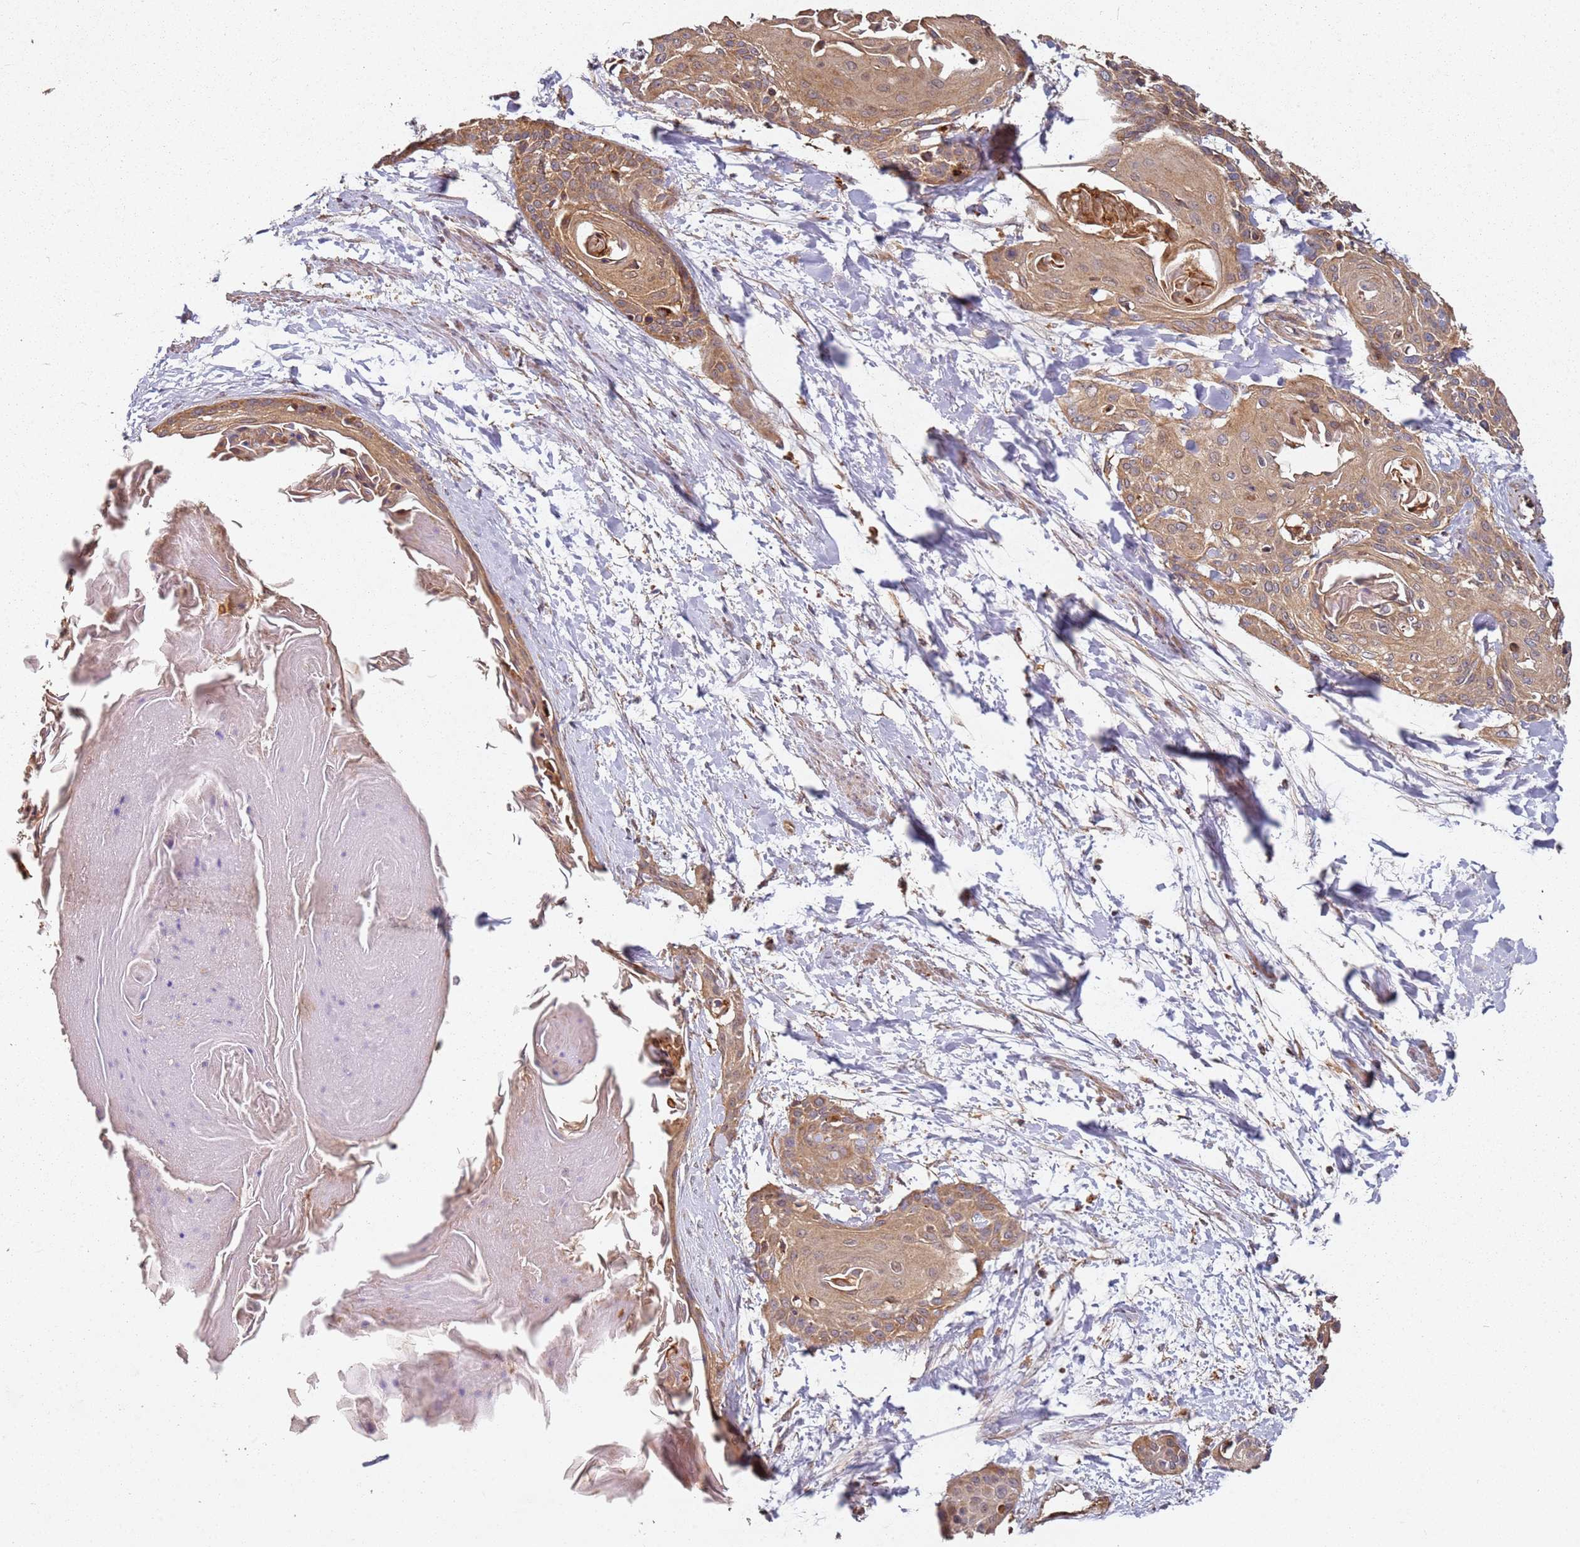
{"staining": {"intensity": "moderate", "quantity": ">75%", "location": "cytoplasmic/membranous"}, "tissue": "cervical cancer", "cell_type": "Tumor cells", "image_type": "cancer", "snomed": [{"axis": "morphology", "description": "Squamous cell carcinoma, NOS"}, {"axis": "topography", "description": "Cervix"}], "caption": "This is an image of immunohistochemistry staining of cervical cancer (squamous cell carcinoma), which shows moderate expression in the cytoplasmic/membranous of tumor cells.", "gene": "SCGB2B2", "patient": {"sex": "female", "age": 57}}